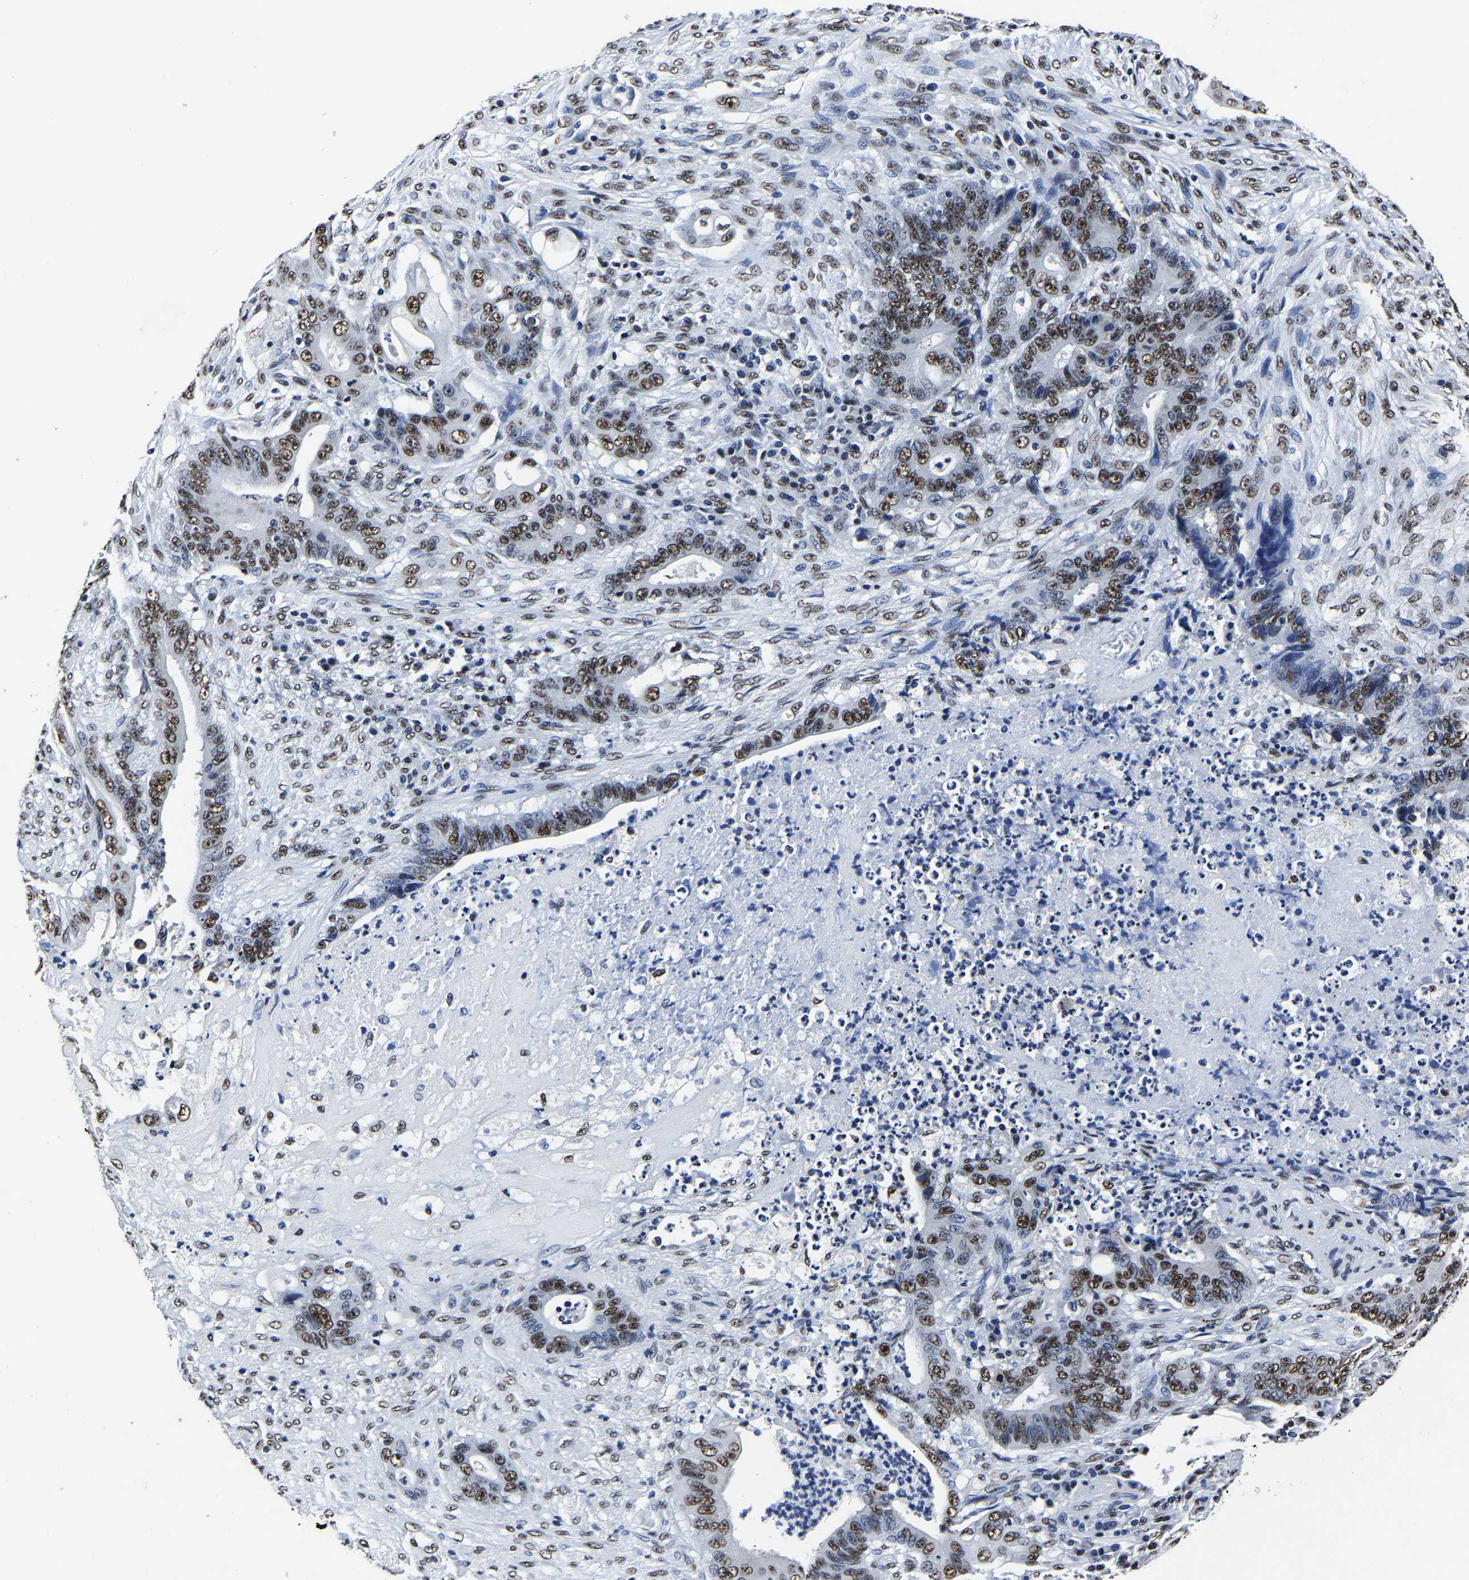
{"staining": {"intensity": "moderate", "quantity": "25%-75%", "location": "nuclear"}, "tissue": "stomach cancer", "cell_type": "Tumor cells", "image_type": "cancer", "snomed": [{"axis": "morphology", "description": "Adenocarcinoma, NOS"}, {"axis": "topography", "description": "Stomach"}], "caption": "An IHC histopathology image of neoplastic tissue is shown. Protein staining in brown highlights moderate nuclear positivity in adenocarcinoma (stomach) within tumor cells. (DAB (3,3'-diaminobenzidine) = brown stain, brightfield microscopy at high magnification).", "gene": "RBM45", "patient": {"sex": "female", "age": 73}}